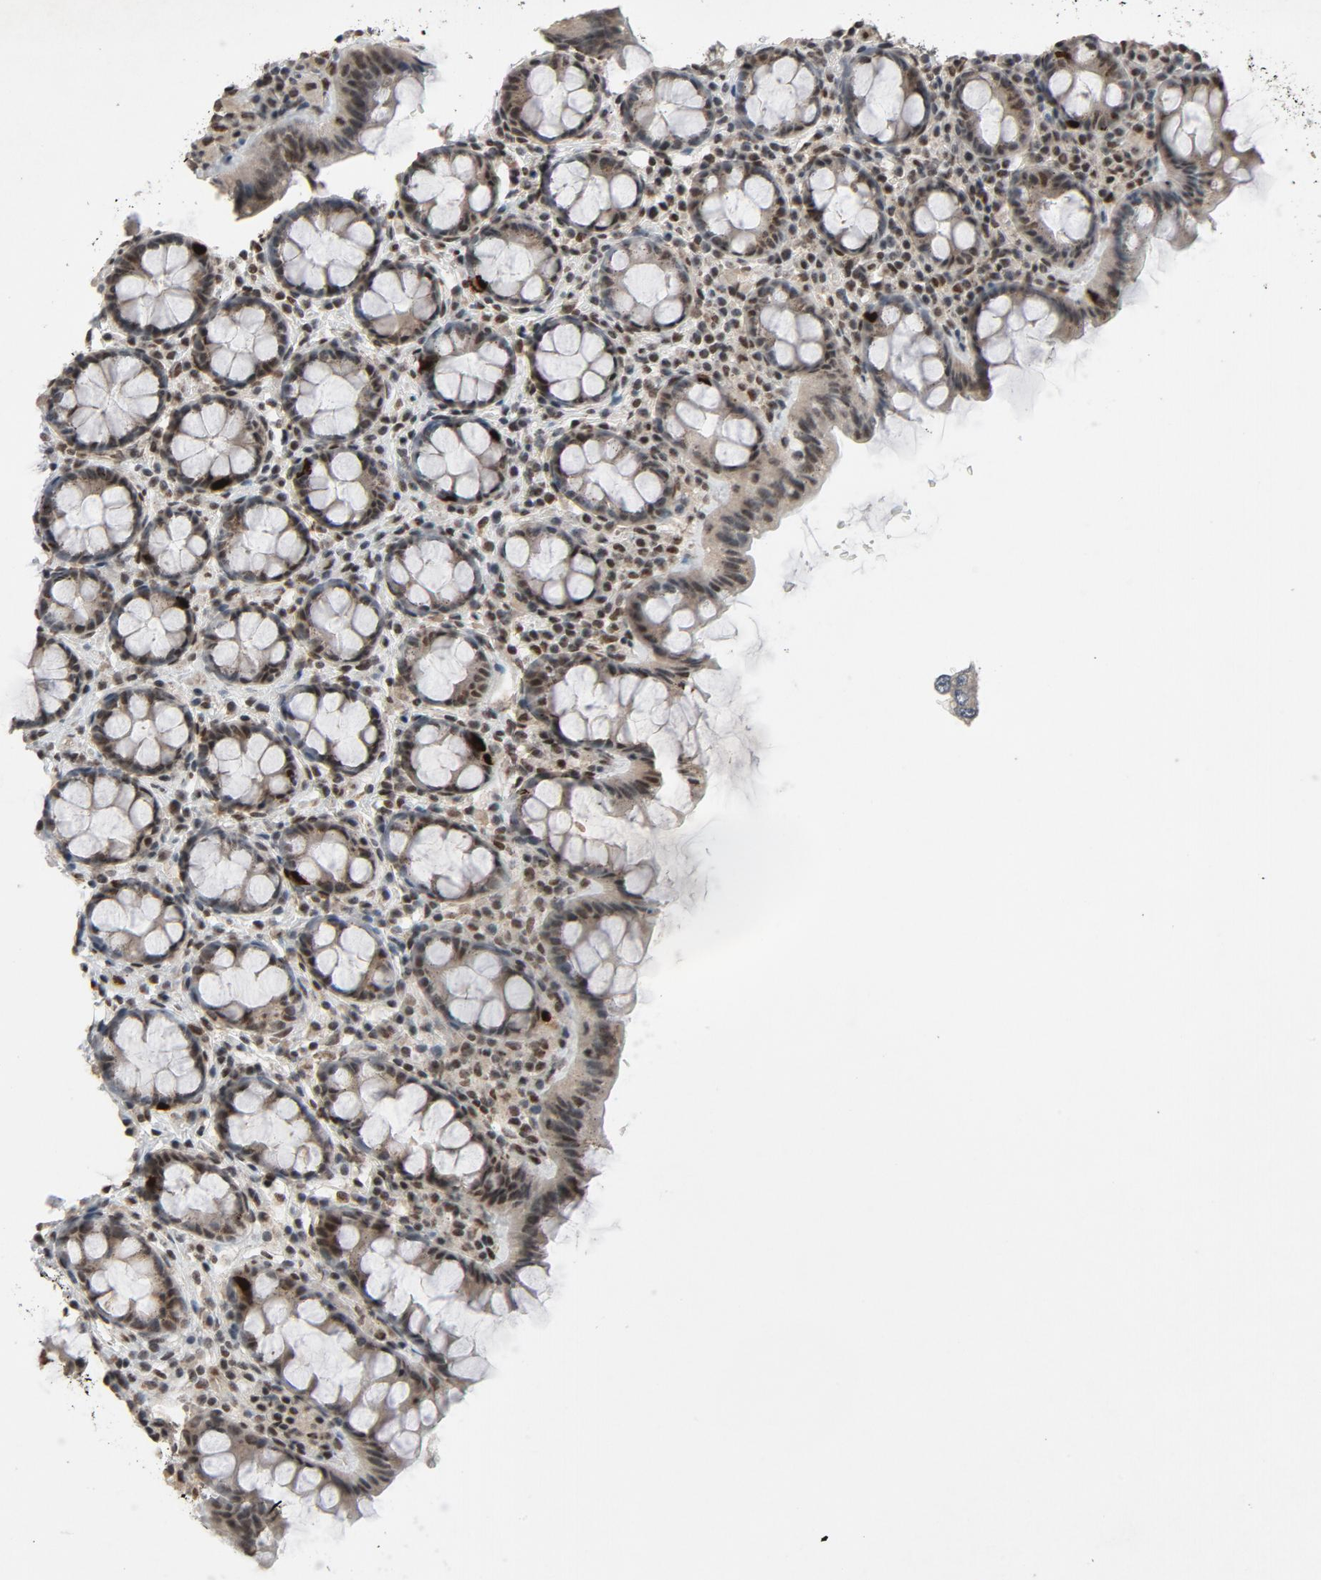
{"staining": {"intensity": "strong", "quantity": ">75%", "location": "nuclear"}, "tissue": "rectum", "cell_type": "Glandular cells", "image_type": "normal", "snomed": [{"axis": "morphology", "description": "Normal tissue, NOS"}, {"axis": "topography", "description": "Rectum"}], "caption": "Approximately >75% of glandular cells in normal rectum demonstrate strong nuclear protein staining as visualized by brown immunohistochemical staining.", "gene": "SMARCD1", "patient": {"sex": "male", "age": 92}}